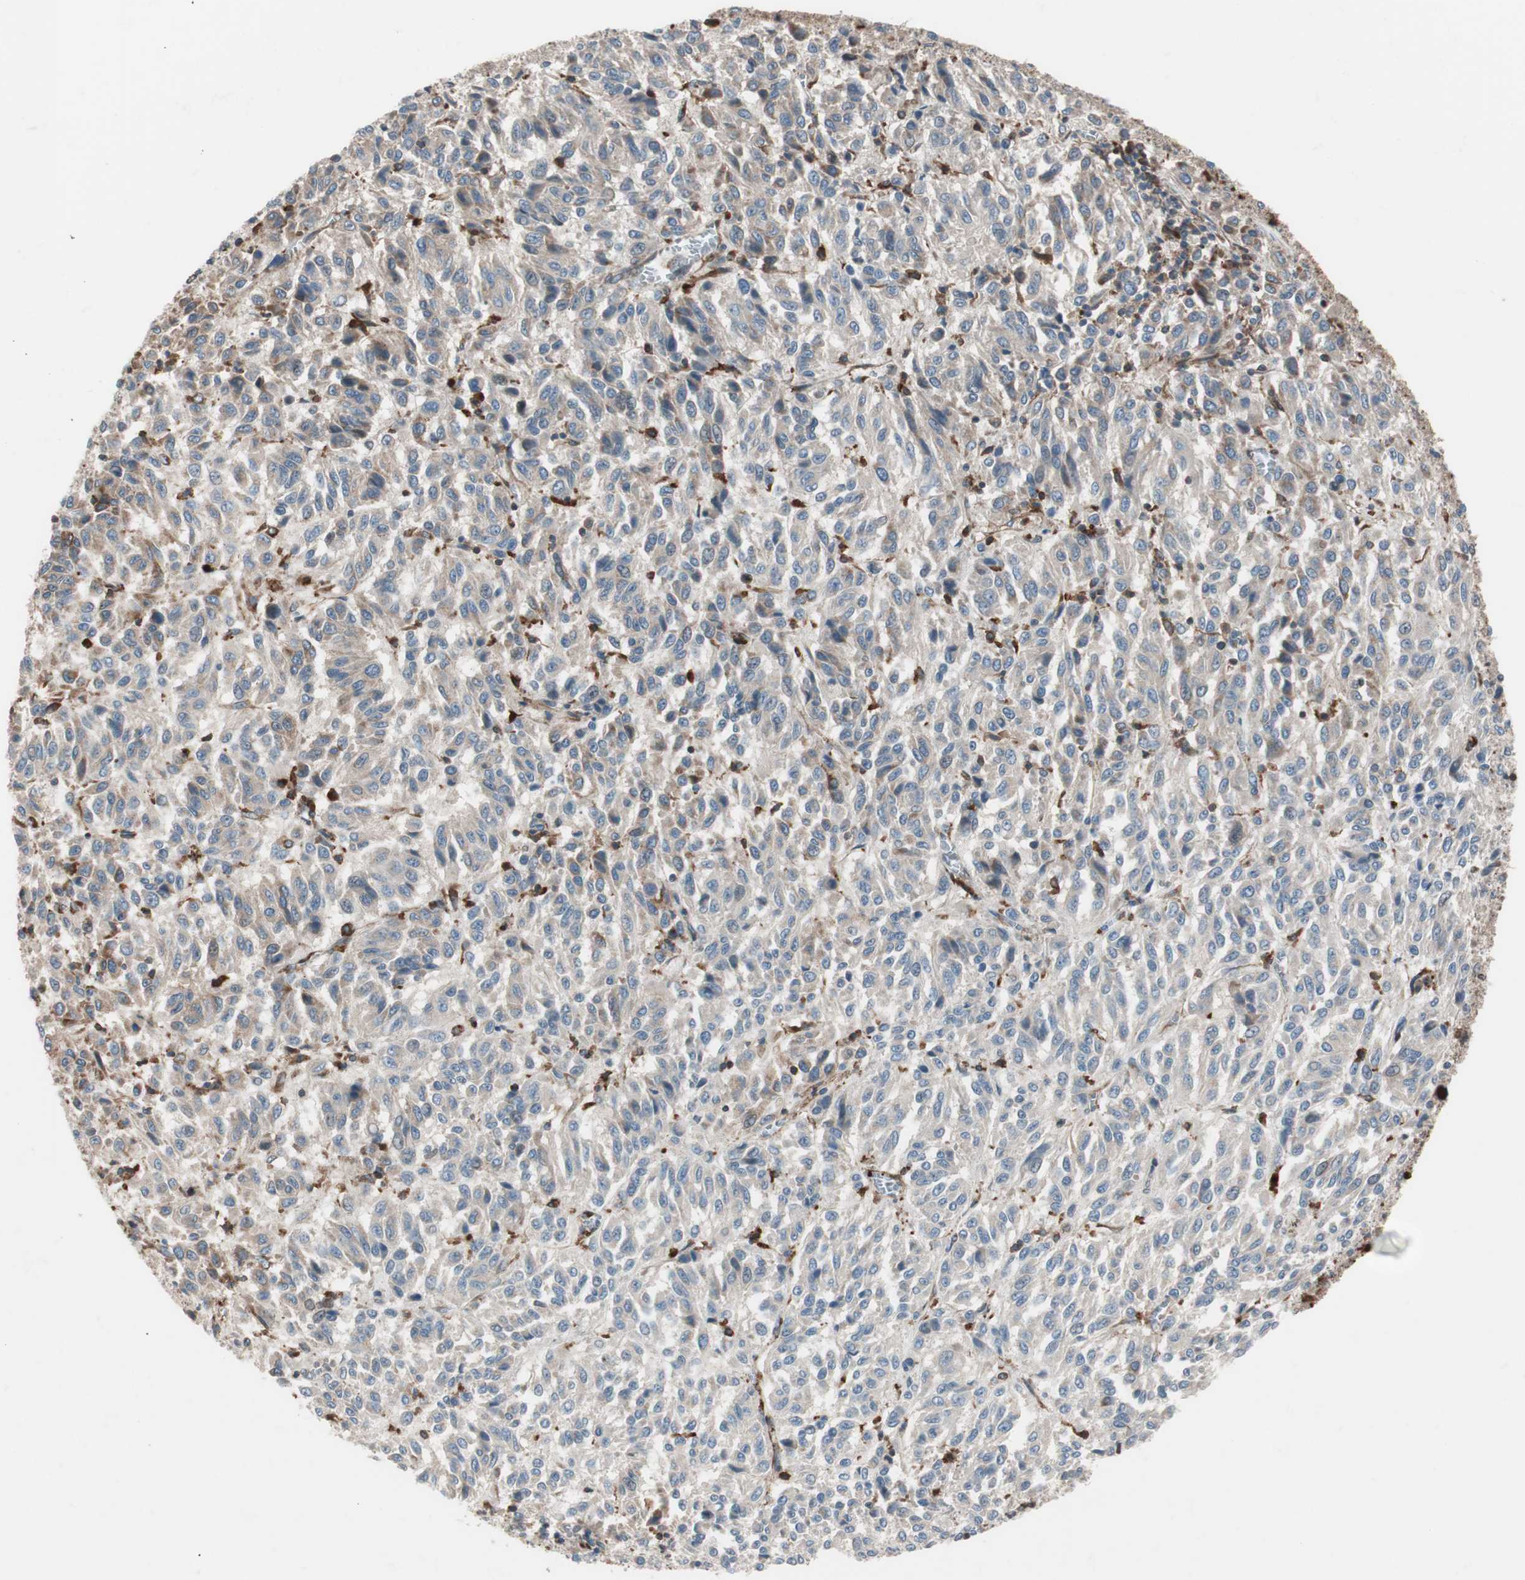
{"staining": {"intensity": "weak", "quantity": ">75%", "location": "cytoplasmic/membranous"}, "tissue": "melanoma", "cell_type": "Tumor cells", "image_type": "cancer", "snomed": [{"axis": "morphology", "description": "Malignant melanoma, Metastatic site"}, {"axis": "topography", "description": "Lung"}], "caption": "A histopathology image showing weak cytoplasmic/membranous expression in approximately >75% of tumor cells in melanoma, as visualized by brown immunohistochemical staining.", "gene": "STAB1", "patient": {"sex": "male", "age": 64}}